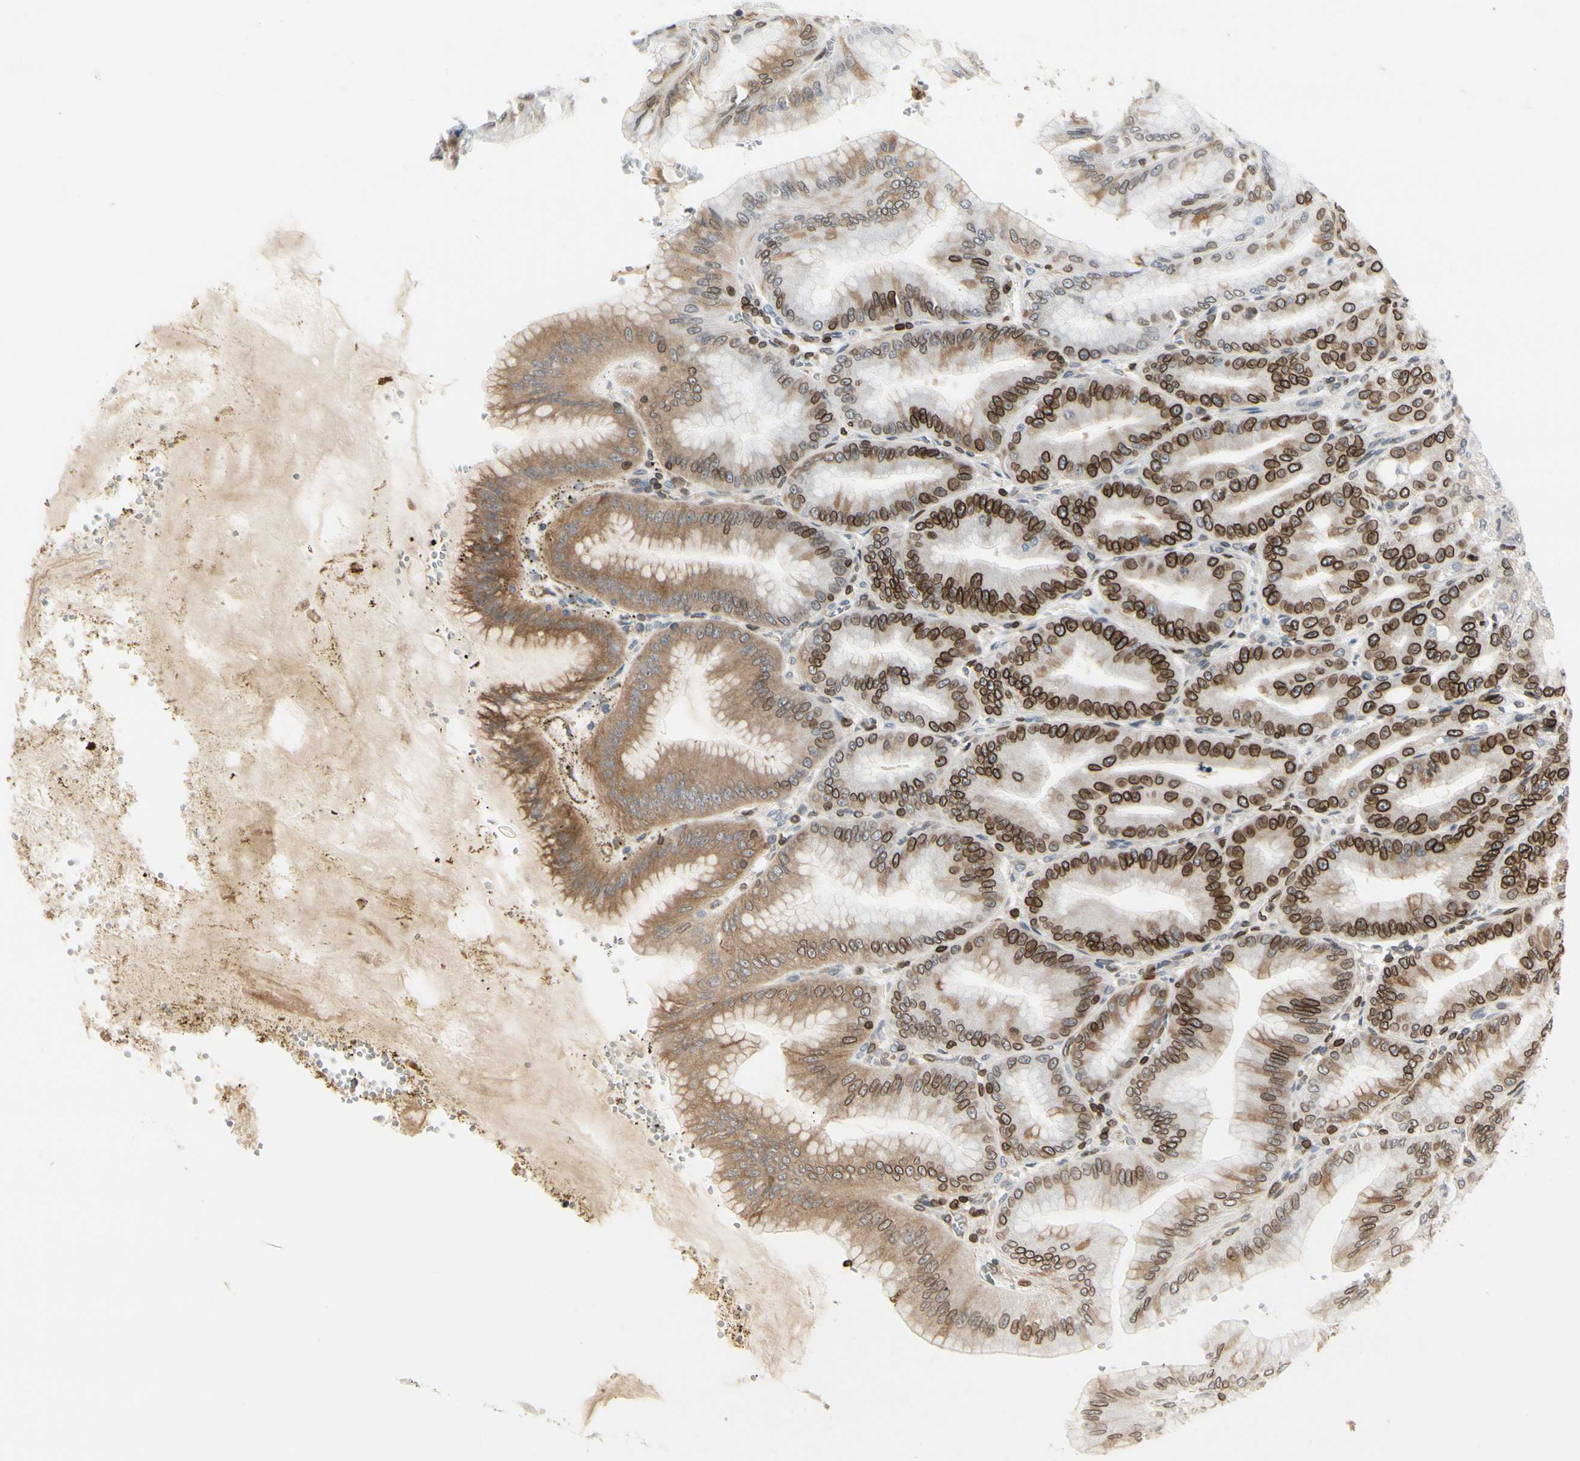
{"staining": {"intensity": "strong", "quantity": ">75%", "location": "cytoplasmic/membranous,nuclear"}, "tissue": "stomach", "cell_type": "Glandular cells", "image_type": "normal", "snomed": [{"axis": "morphology", "description": "Normal tissue, NOS"}, {"axis": "topography", "description": "Stomach, lower"}], "caption": "Immunohistochemistry (IHC) (DAB (3,3'-diaminobenzidine)) staining of unremarkable human stomach exhibits strong cytoplasmic/membranous,nuclear protein positivity in approximately >75% of glandular cells. Immunohistochemistry (IHC) stains the protein in brown and the nuclei are stained blue.", "gene": "TMPO", "patient": {"sex": "male", "age": 71}}